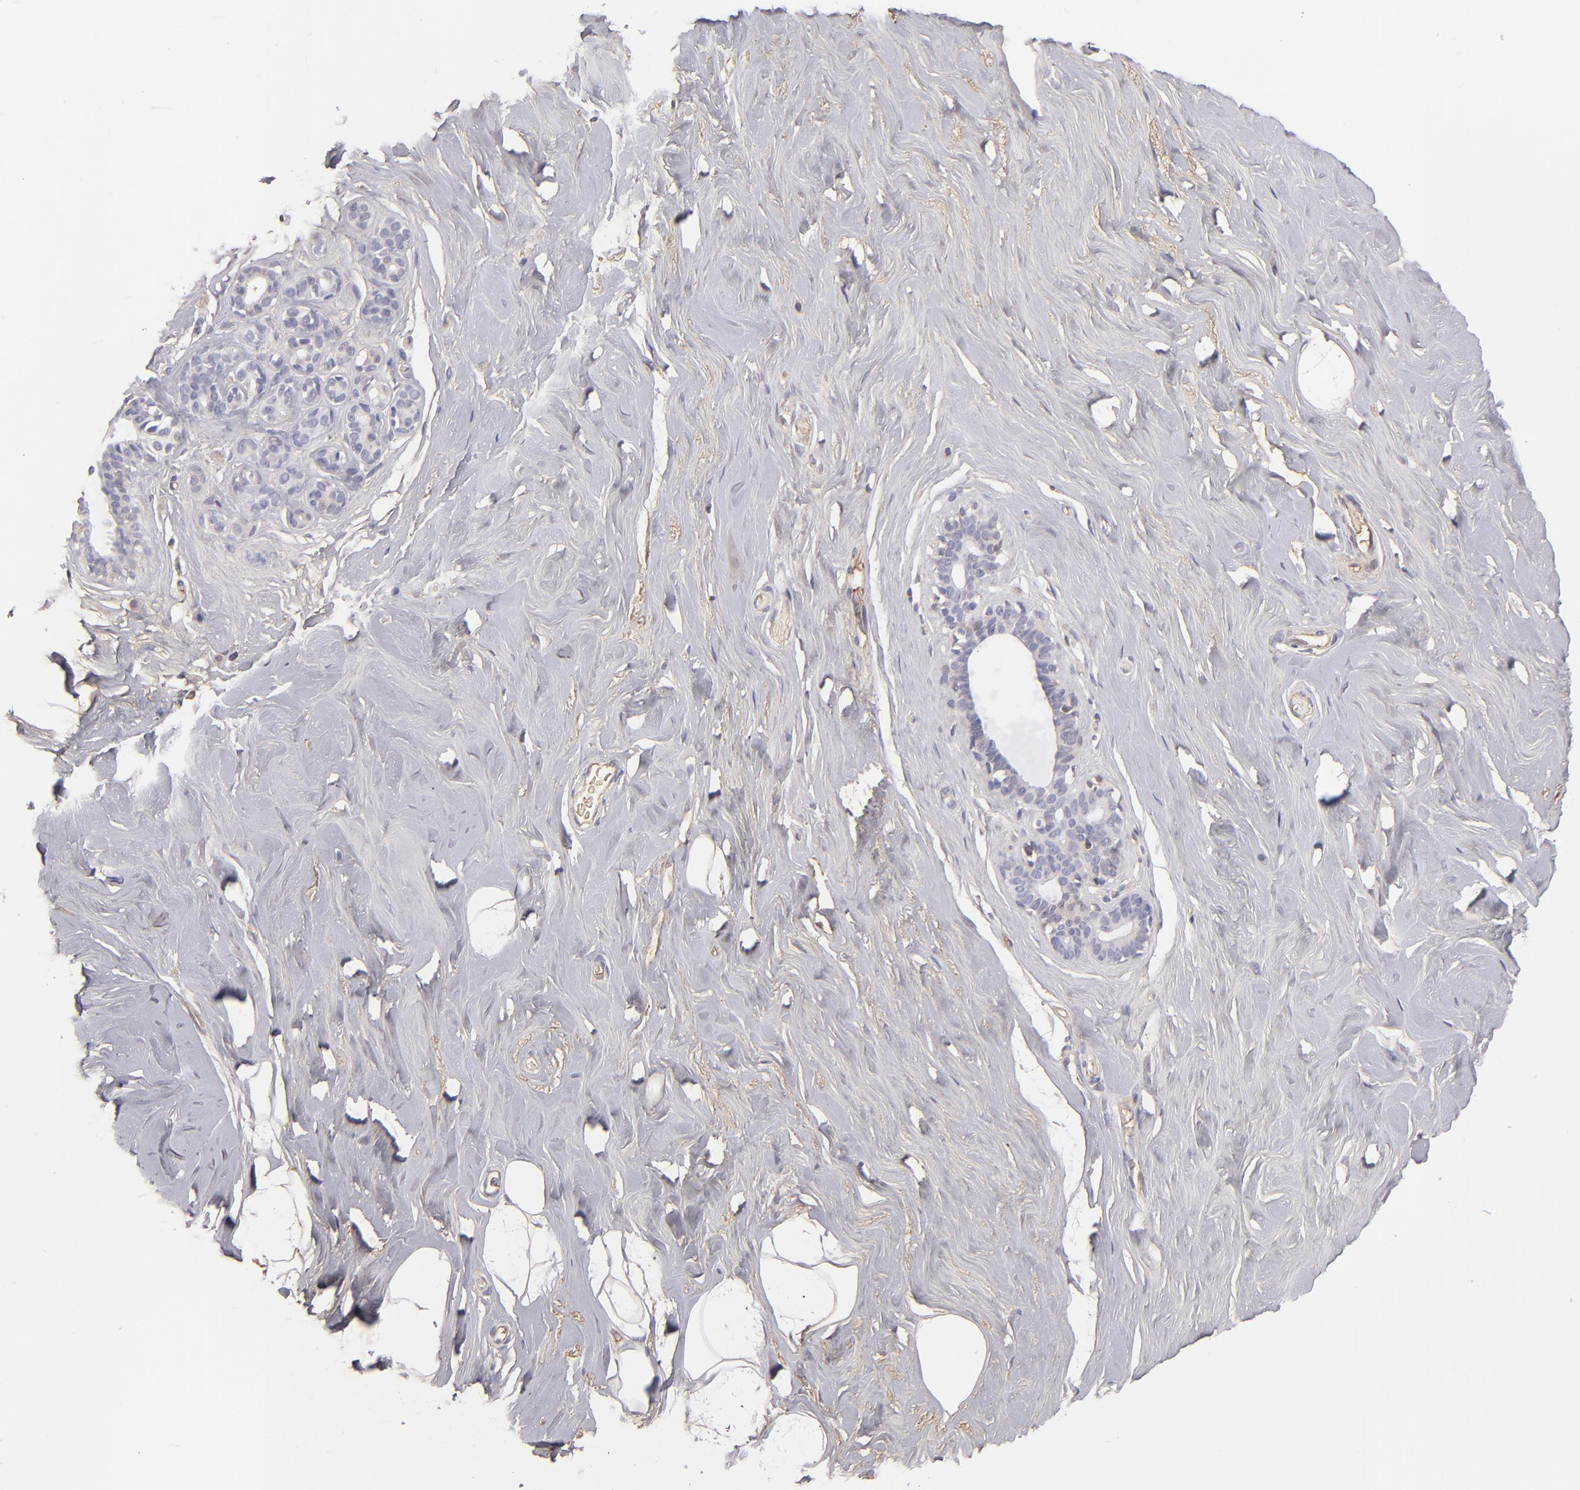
{"staining": {"intensity": "moderate", "quantity": "<25%", "location": "cytoplasmic/membranous"}, "tissue": "breast", "cell_type": "Adipocytes", "image_type": "normal", "snomed": [{"axis": "morphology", "description": "Normal tissue, NOS"}, {"axis": "topography", "description": "Breast"}], "caption": "Immunohistochemical staining of normal human breast demonstrates low levels of moderate cytoplasmic/membranous staining in approximately <25% of adipocytes.", "gene": "ABCC4", "patient": {"sex": "female", "age": 75}}